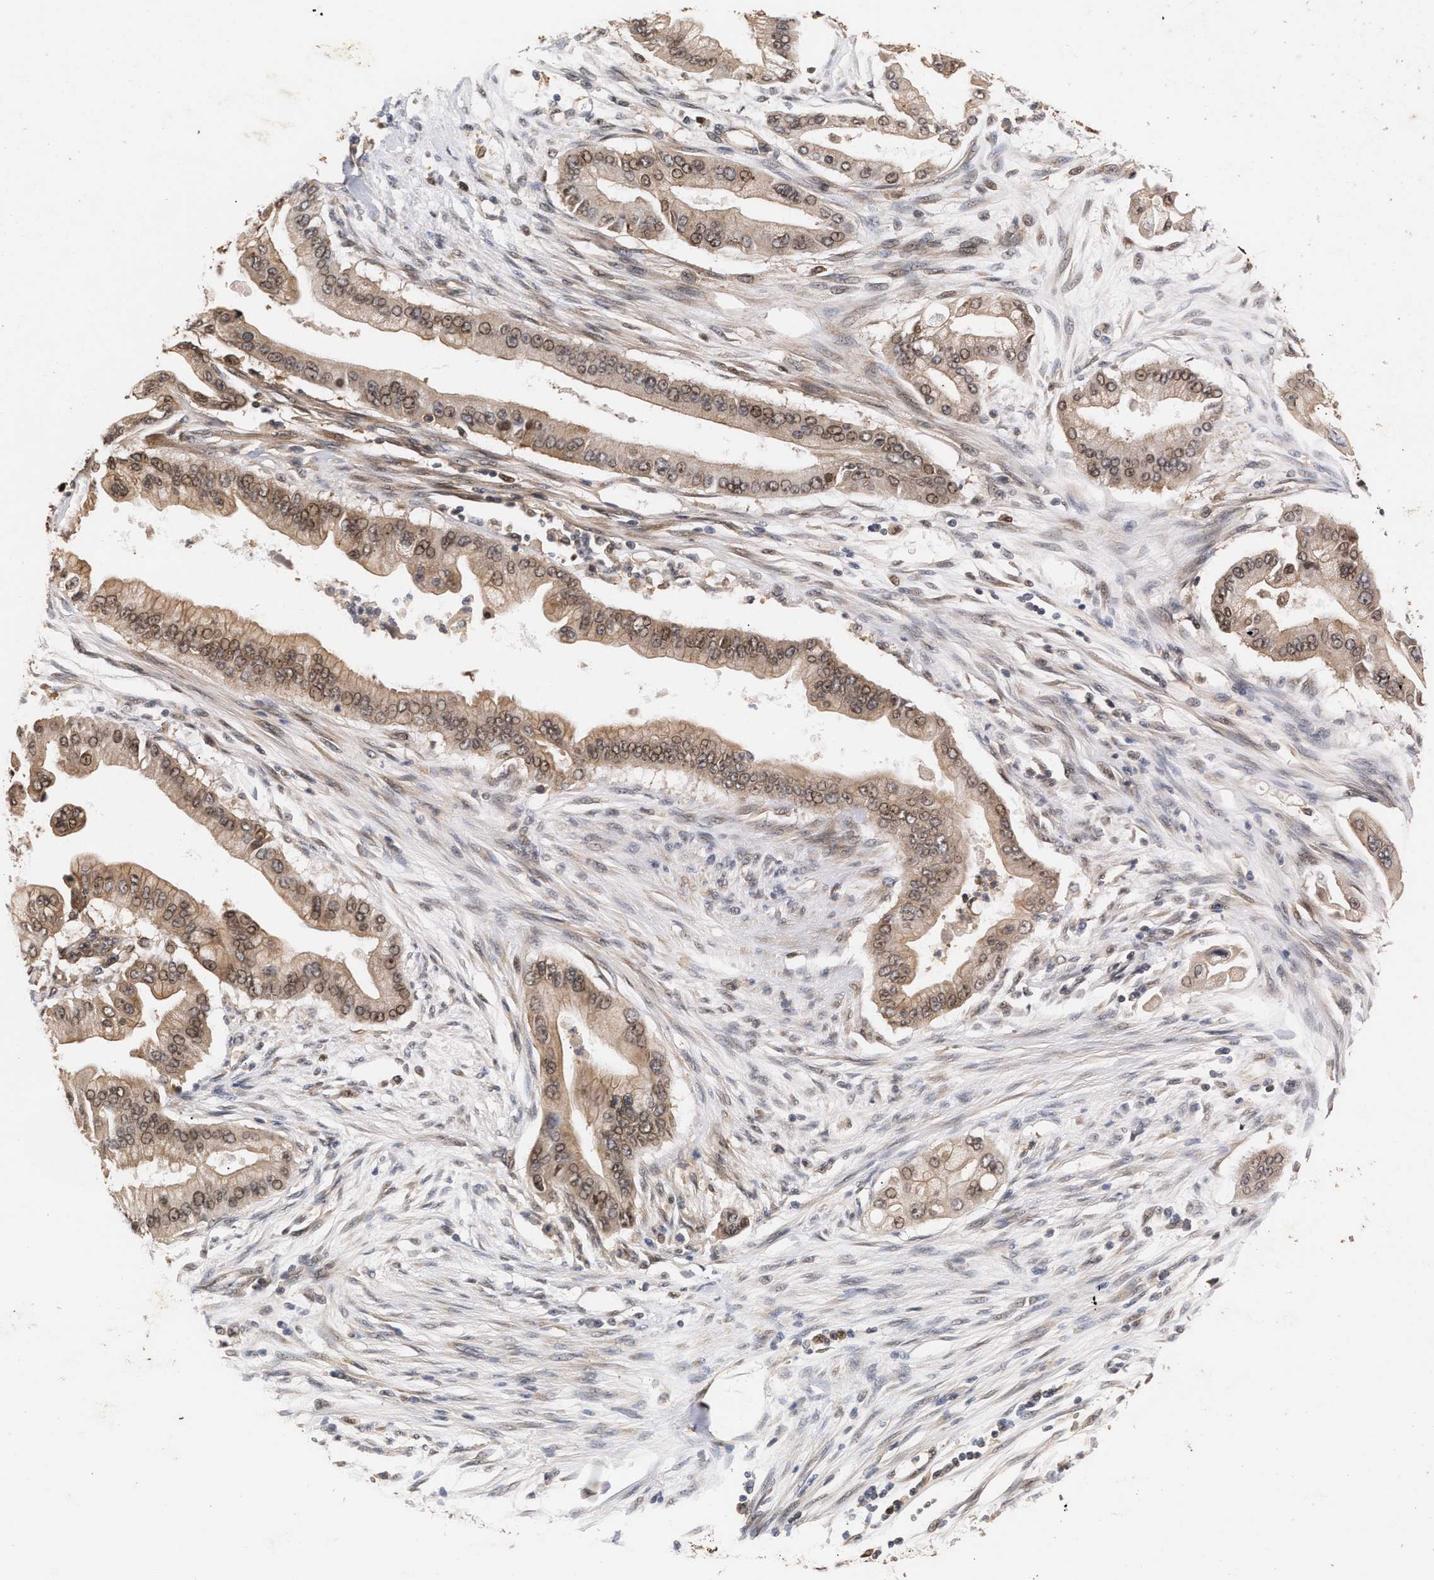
{"staining": {"intensity": "weak", "quantity": ">75%", "location": "cytoplasmic/membranous,nuclear"}, "tissue": "pancreatic cancer", "cell_type": "Tumor cells", "image_type": "cancer", "snomed": [{"axis": "morphology", "description": "Adenocarcinoma, NOS"}, {"axis": "topography", "description": "Pancreas"}], "caption": "Protein expression analysis of pancreatic cancer shows weak cytoplasmic/membranous and nuclear positivity in about >75% of tumor cells.", "gene": "ABHD5", "patient": {"sex": "male", "age": 59}}